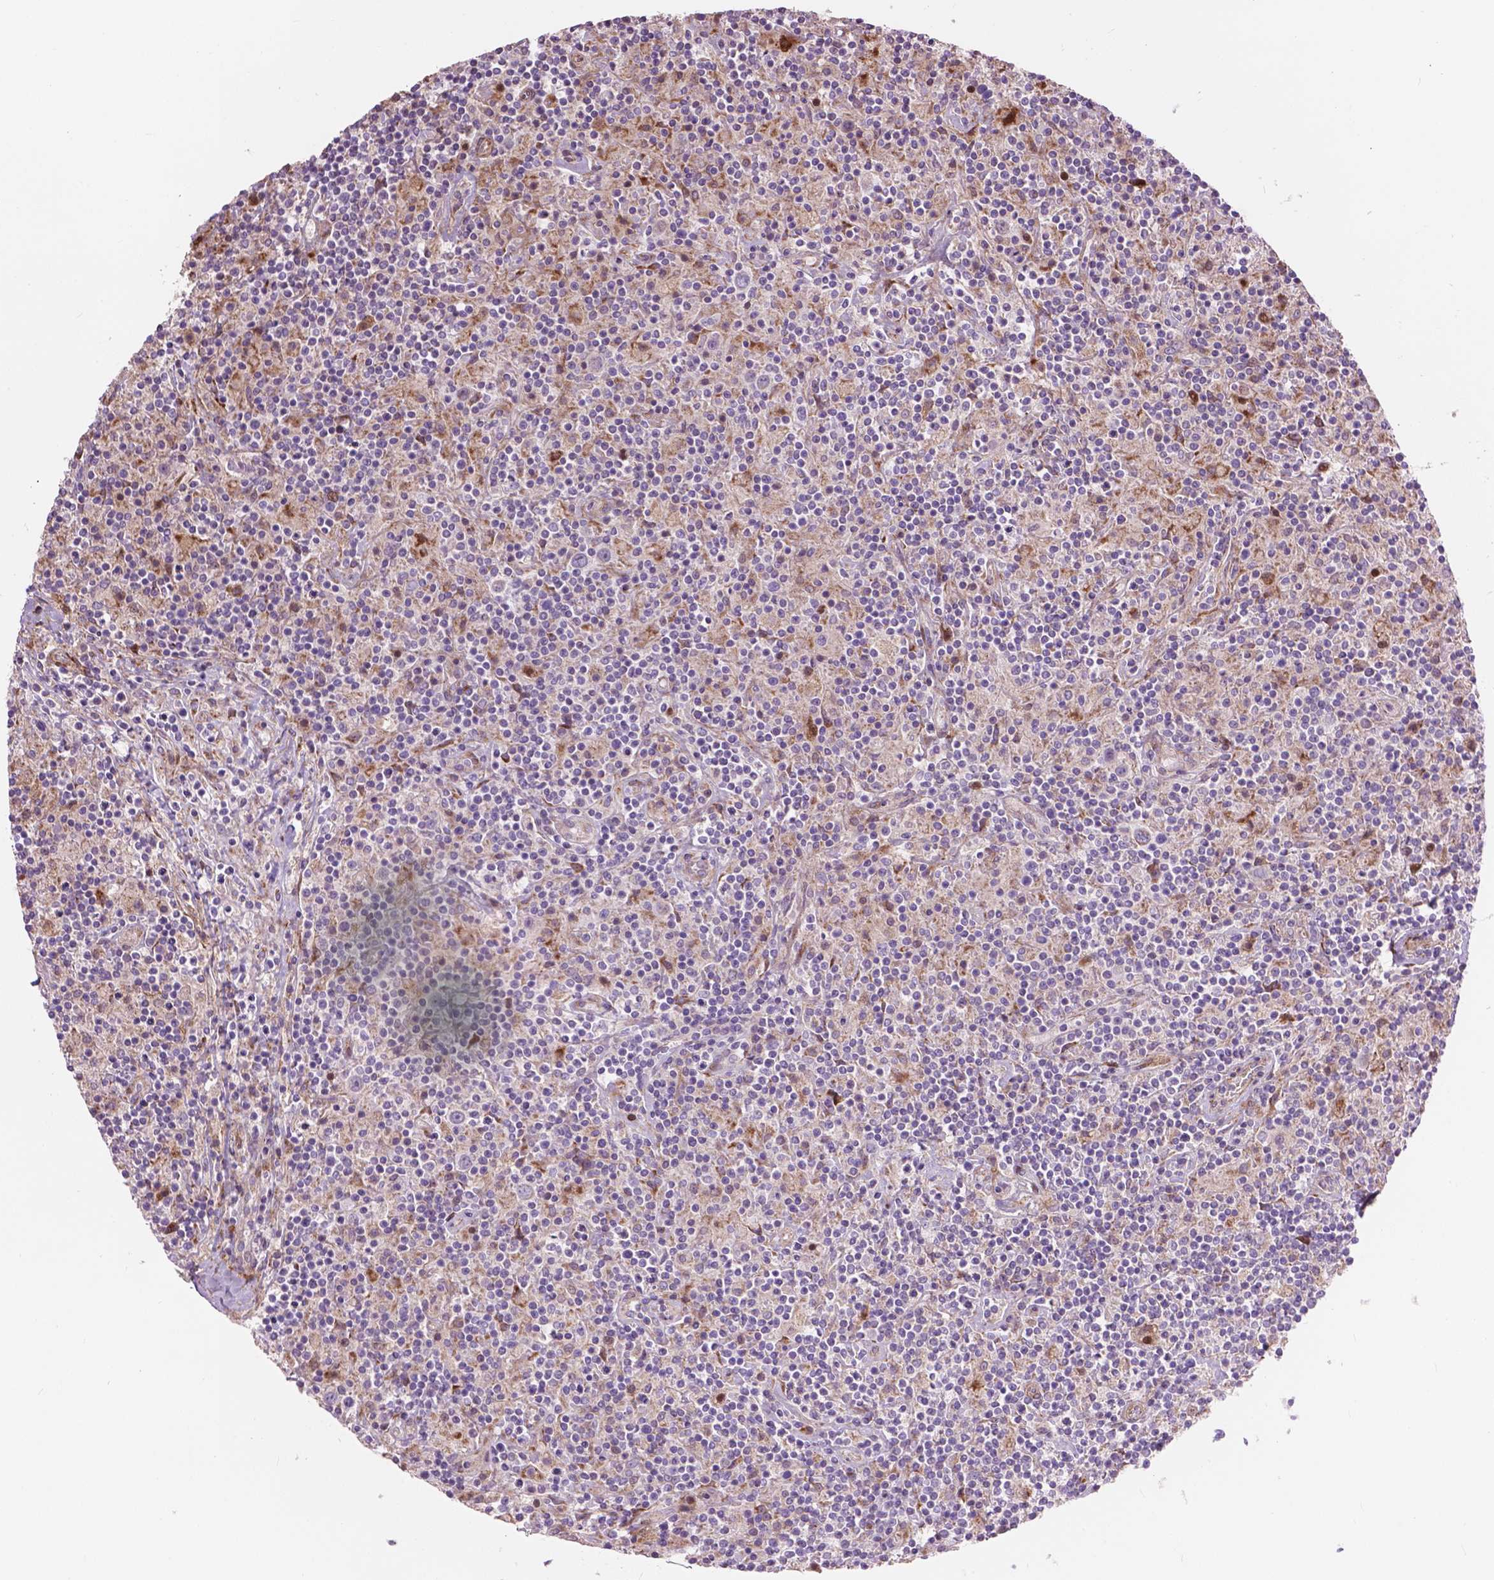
{"staining": {"intensity": "negative", "quantity": "none", "location": "none"}, "tissue": "lymphoma", "cell_type": "Tumor cells", "image_type": "cancer", "snomed": [{"axis": "morphology", "description": "Hodgkin's disease, NOS"}, {"axis": "topography", "description": "Lymph node"}], "caption": "Lymphoma was stained to show a protein in brown. There is no significant staining in tumor cells. (DAB (3,3'-diaminobenzidine) IHC with hematoxylin counter stain).", "gene": "MORN1", "patient": {"sex": "male", "age": 70}}